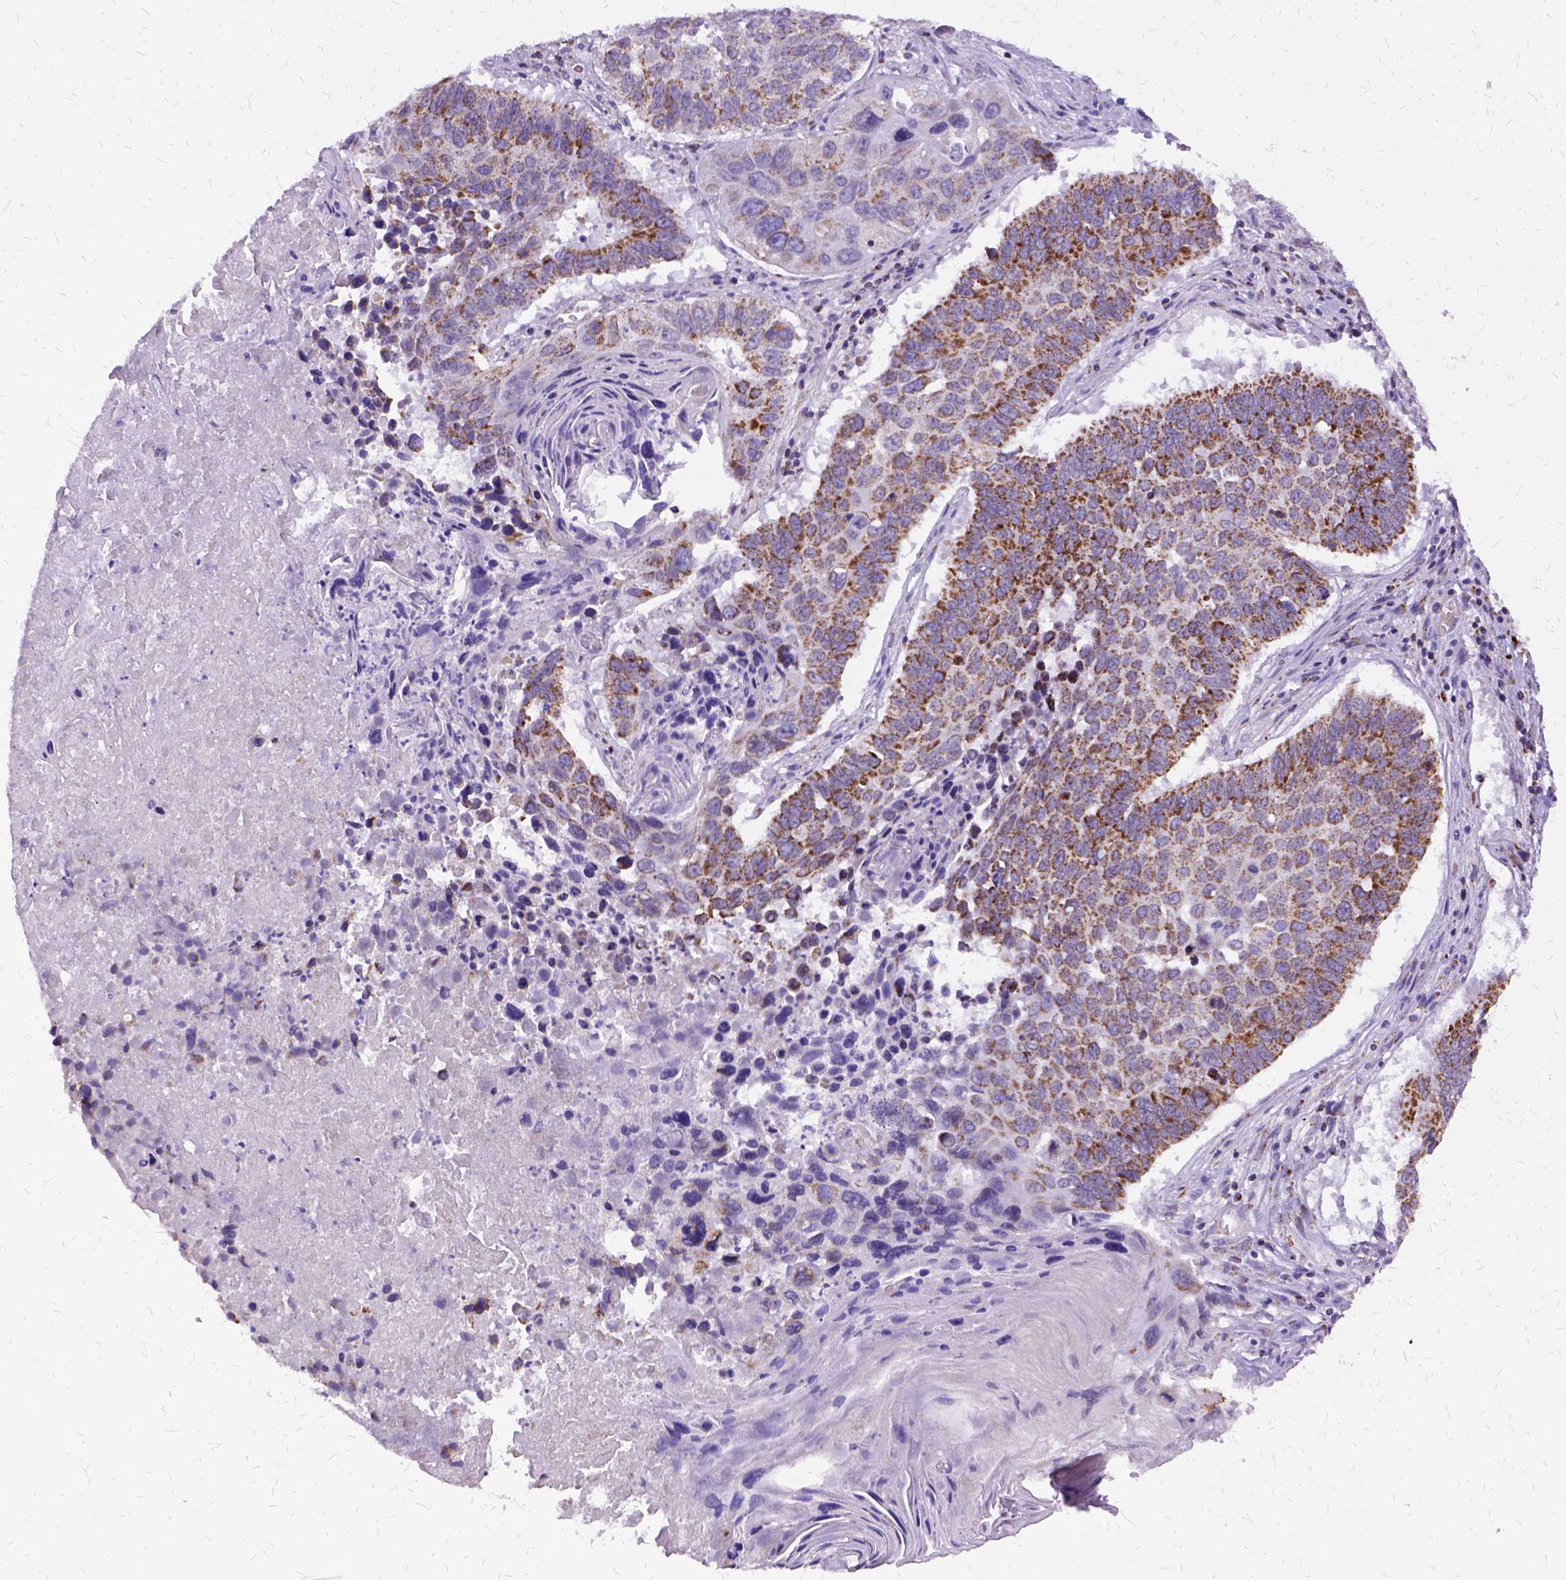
{"staining": {"intensity": "moderate", "quantity": "25%-75%", "location": "cytoplasmic/membranous"}, "tissue": "lung cancer", "cell_type": "Tumor cells", "image_type": "cancer", "snomed": [{"axis": "morphology", "description": "Squamous cell carcinoma, NOS"}, {"axis": "topography", "description": "Lung"}], "caption": "Moderate cytoplasmic/membranous expression for a protein is present in approximately 25%-75% of tumor cells of lung cancer using immunohistochemistry (IHC).", "gene": "OXCT1", "patient": {"sex": "male", "age": 73}}